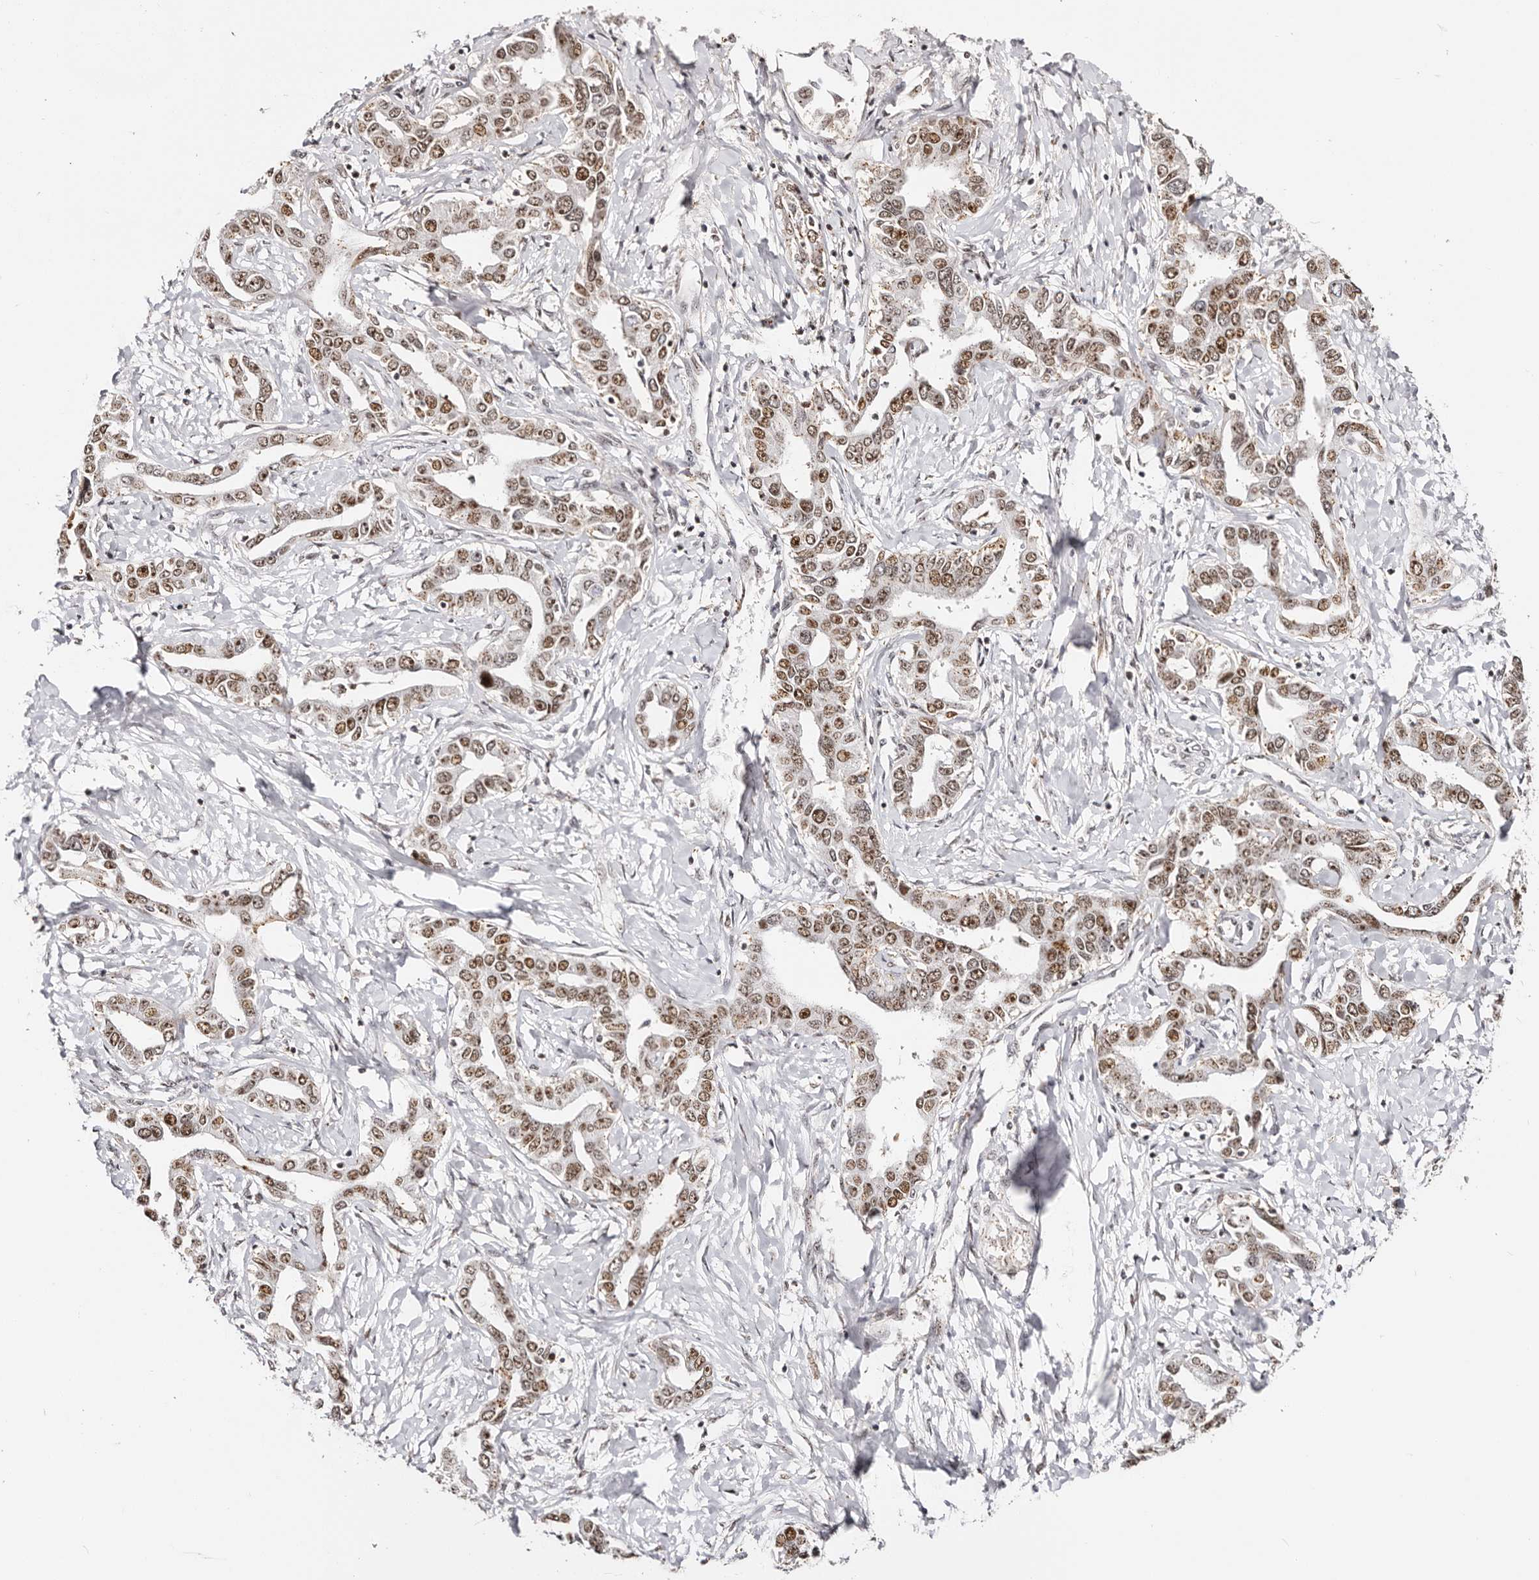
{"staining": {"intensity": "moderate", "quantity": ">75%", "location": "nuclear"}, "tissue": "liver cancer", "cell_type": "Tumor cells", "image_type": "cancer", "snomed": [{"axis": "morphology", "description": "Cholangiocarcinoma"}, {"axis": "topography", "description": "Liver"}], "caption": "Immunohistochemistry (IHC) (DAB (3,3'-diaminobenzidine)) staining of liver cholangiocarcinoma displays moderate nuclear protein expression in approximately >75% of tumor cells.", "gene": "IQGAP3", "patient": {"sex": "male", "age": 59}}